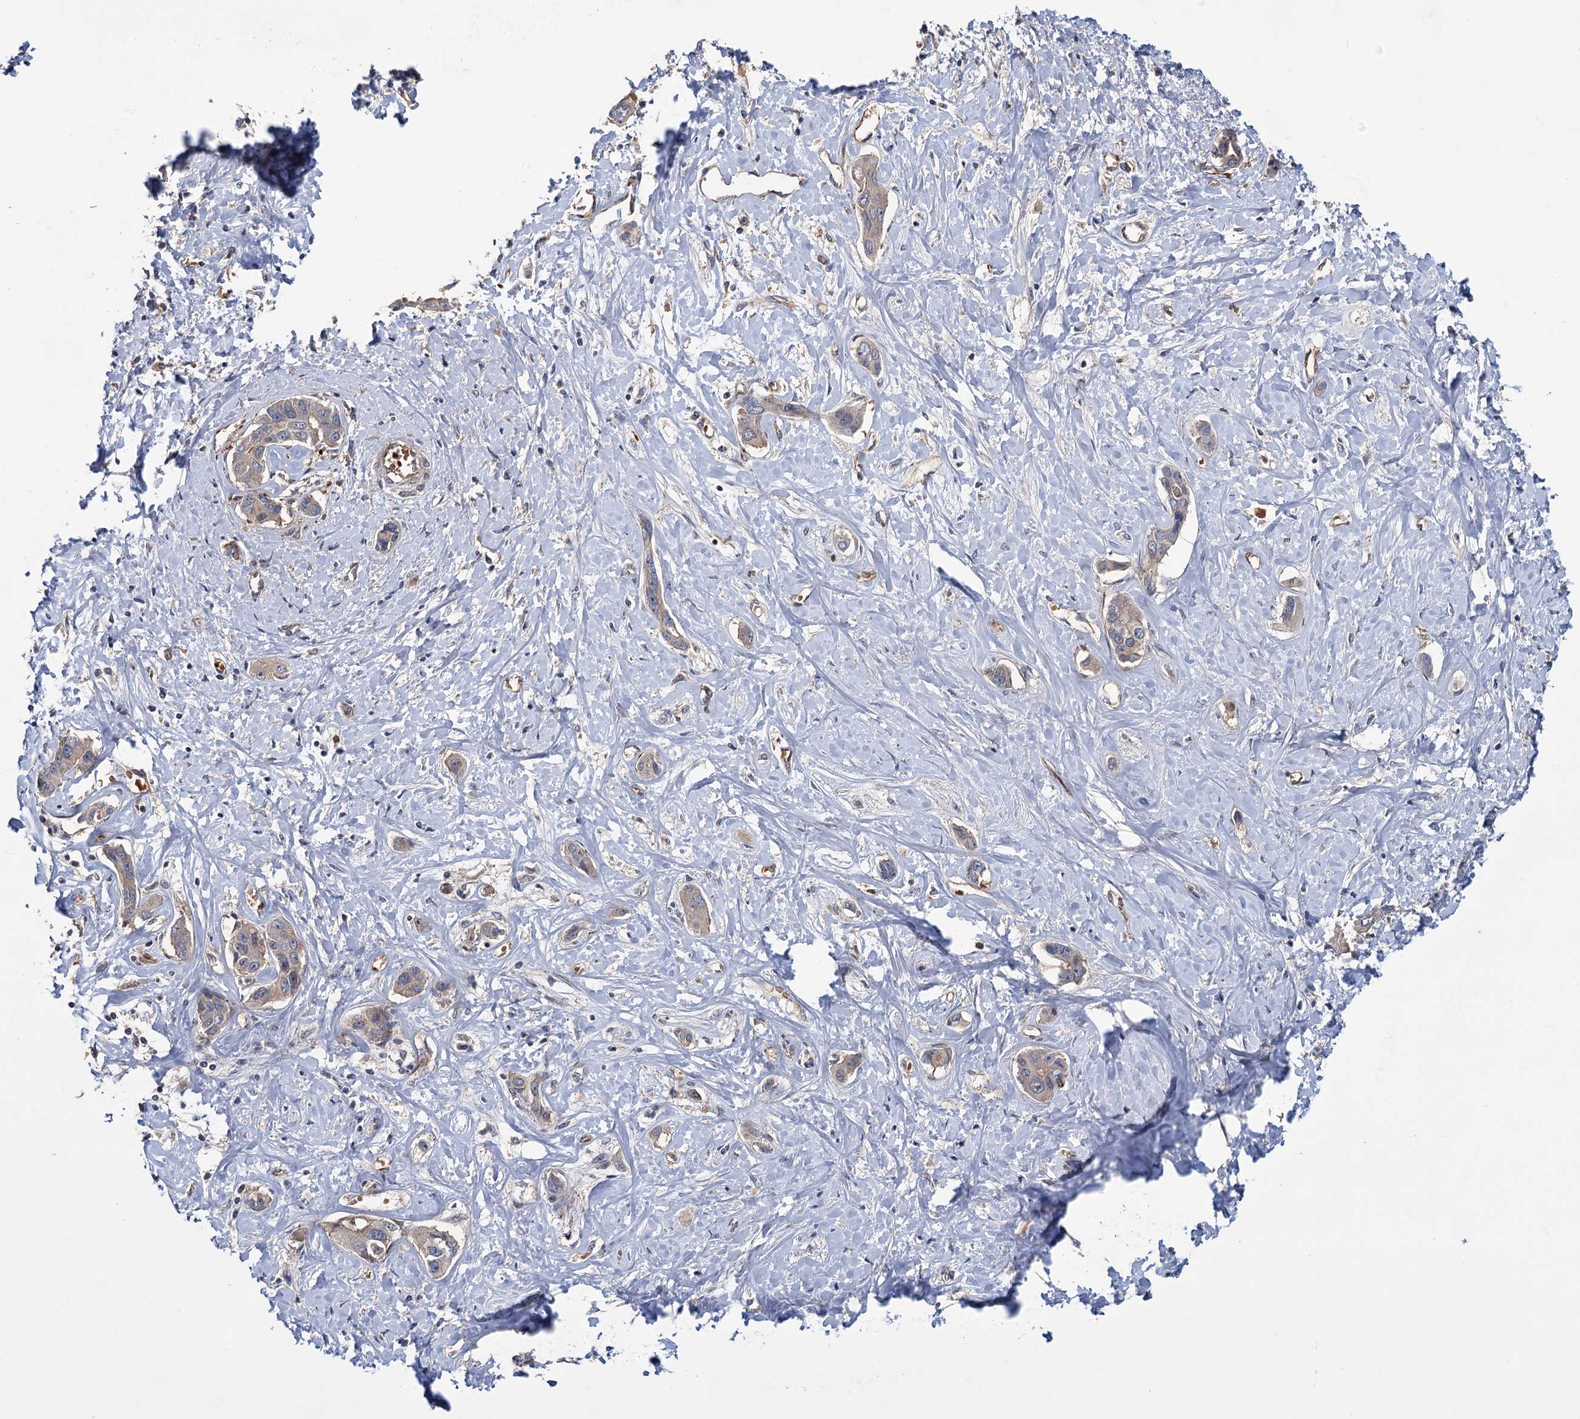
{"staining": {"intensity": "negative", "quantity": "none", "location": "none"}, "tissue": "liver cancer", "cell_type": "Tumor cells", "image_type": "cancer", "snomed": [{"axis": "morphology", "description": "Cholangiocarcinoma"}, {"axis": "topography", "description": "Liver"}], "caption": "The image reveals no staining of tumor cells in liver cancer (cholangiocarcinoma).", "gene": "PKN2", "patient": {"sex": "male", "age": 59}}